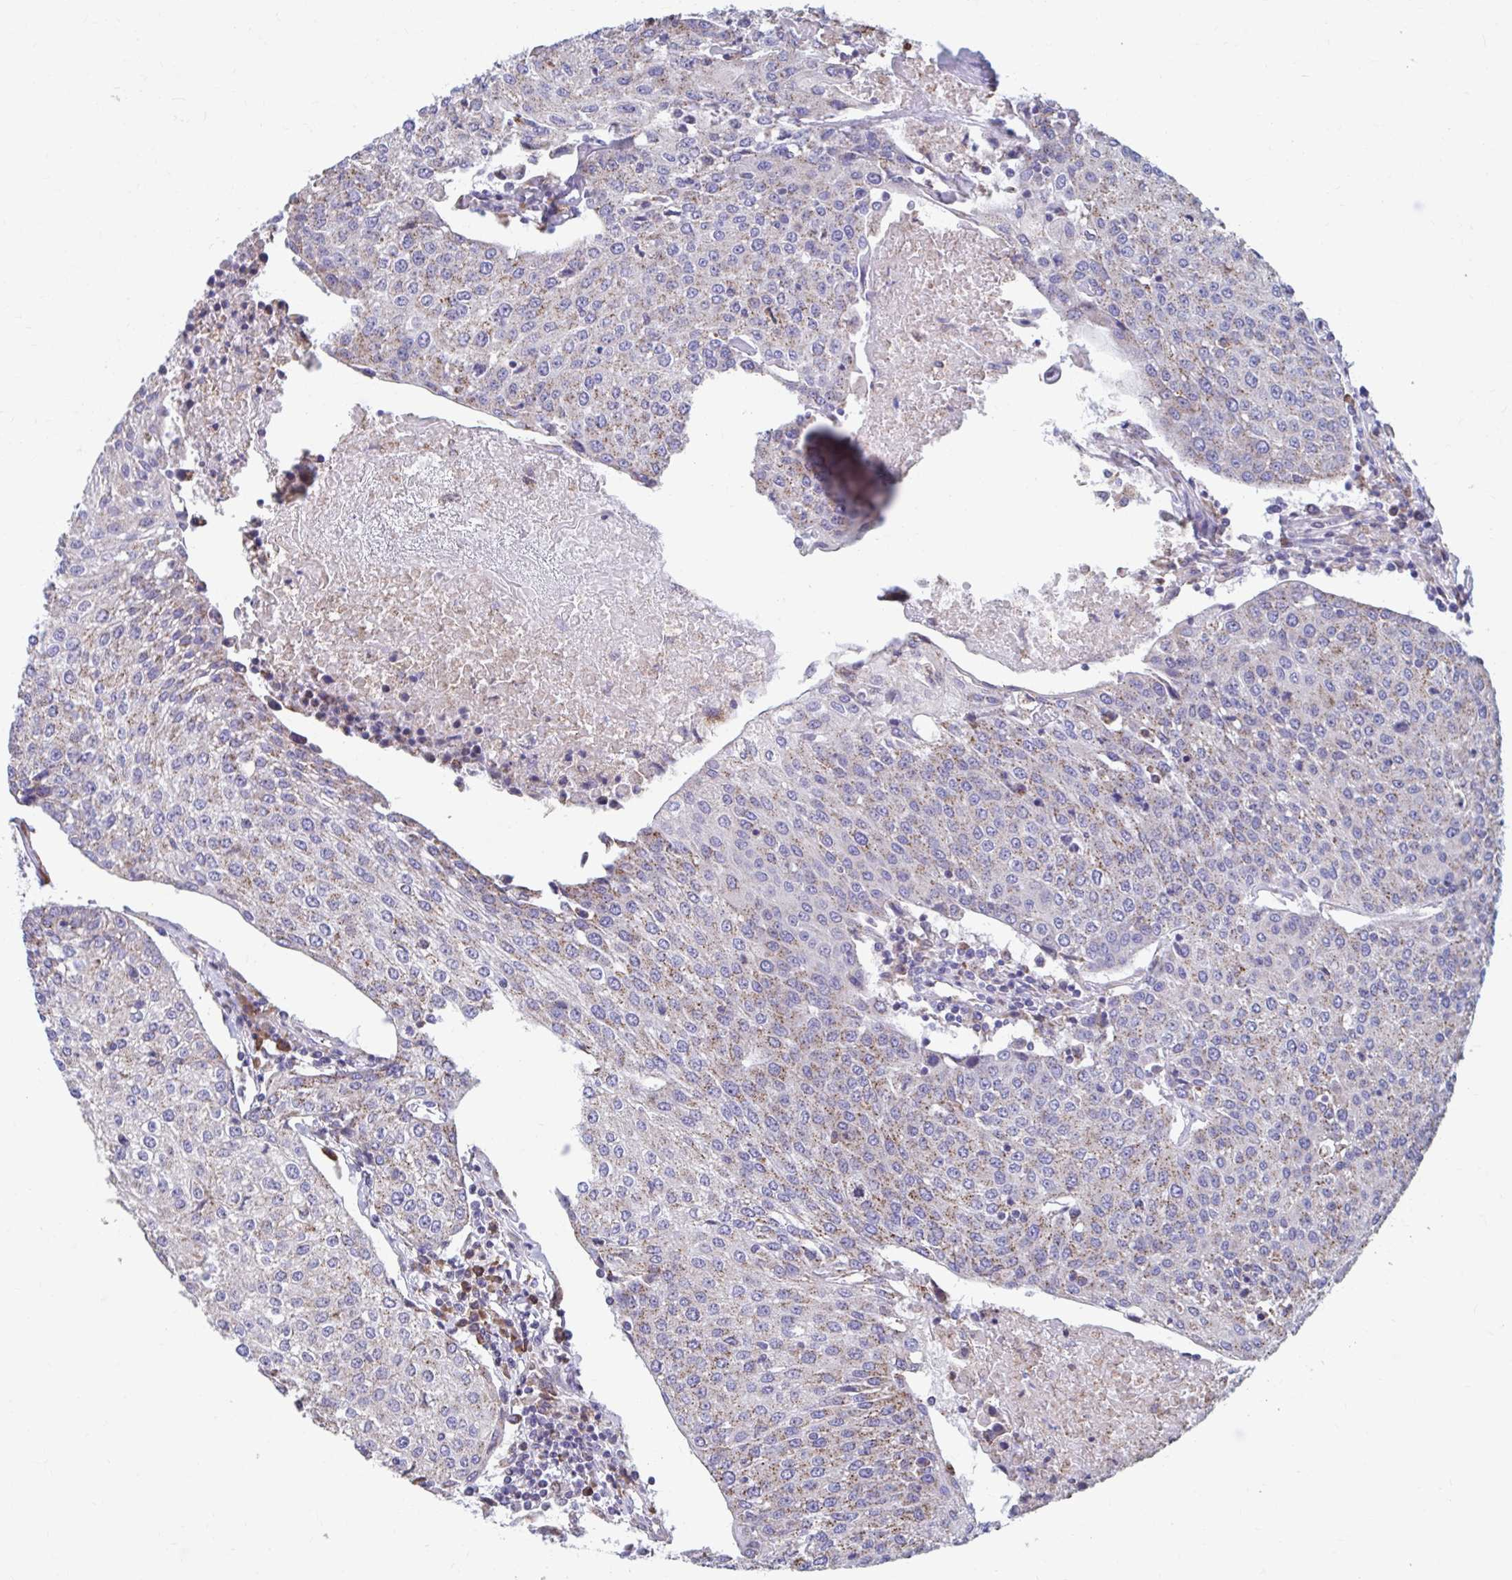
{"staining": {"intensity": "weak", "quantity": "25%-75%", "location": "cytoplasmic/membranous"}, "tissue": "urothelial cancer", "cell_type": "Tumor cells", "image_type": "cancer", "snomed": [{"axis": "morphology", "description": "Urothelial carcinoma, High grade"}, {"axis": "topography", "description": "Urinary bladder"}], "caption": "Human urothelial cancer stained for a protein (brown) shows weak cytoplasmic/membranous positive expression in approximately 25%-75% of tumor cells.", "gene": "FKBP2", "patient": {"sex": "female", "age": 85}}